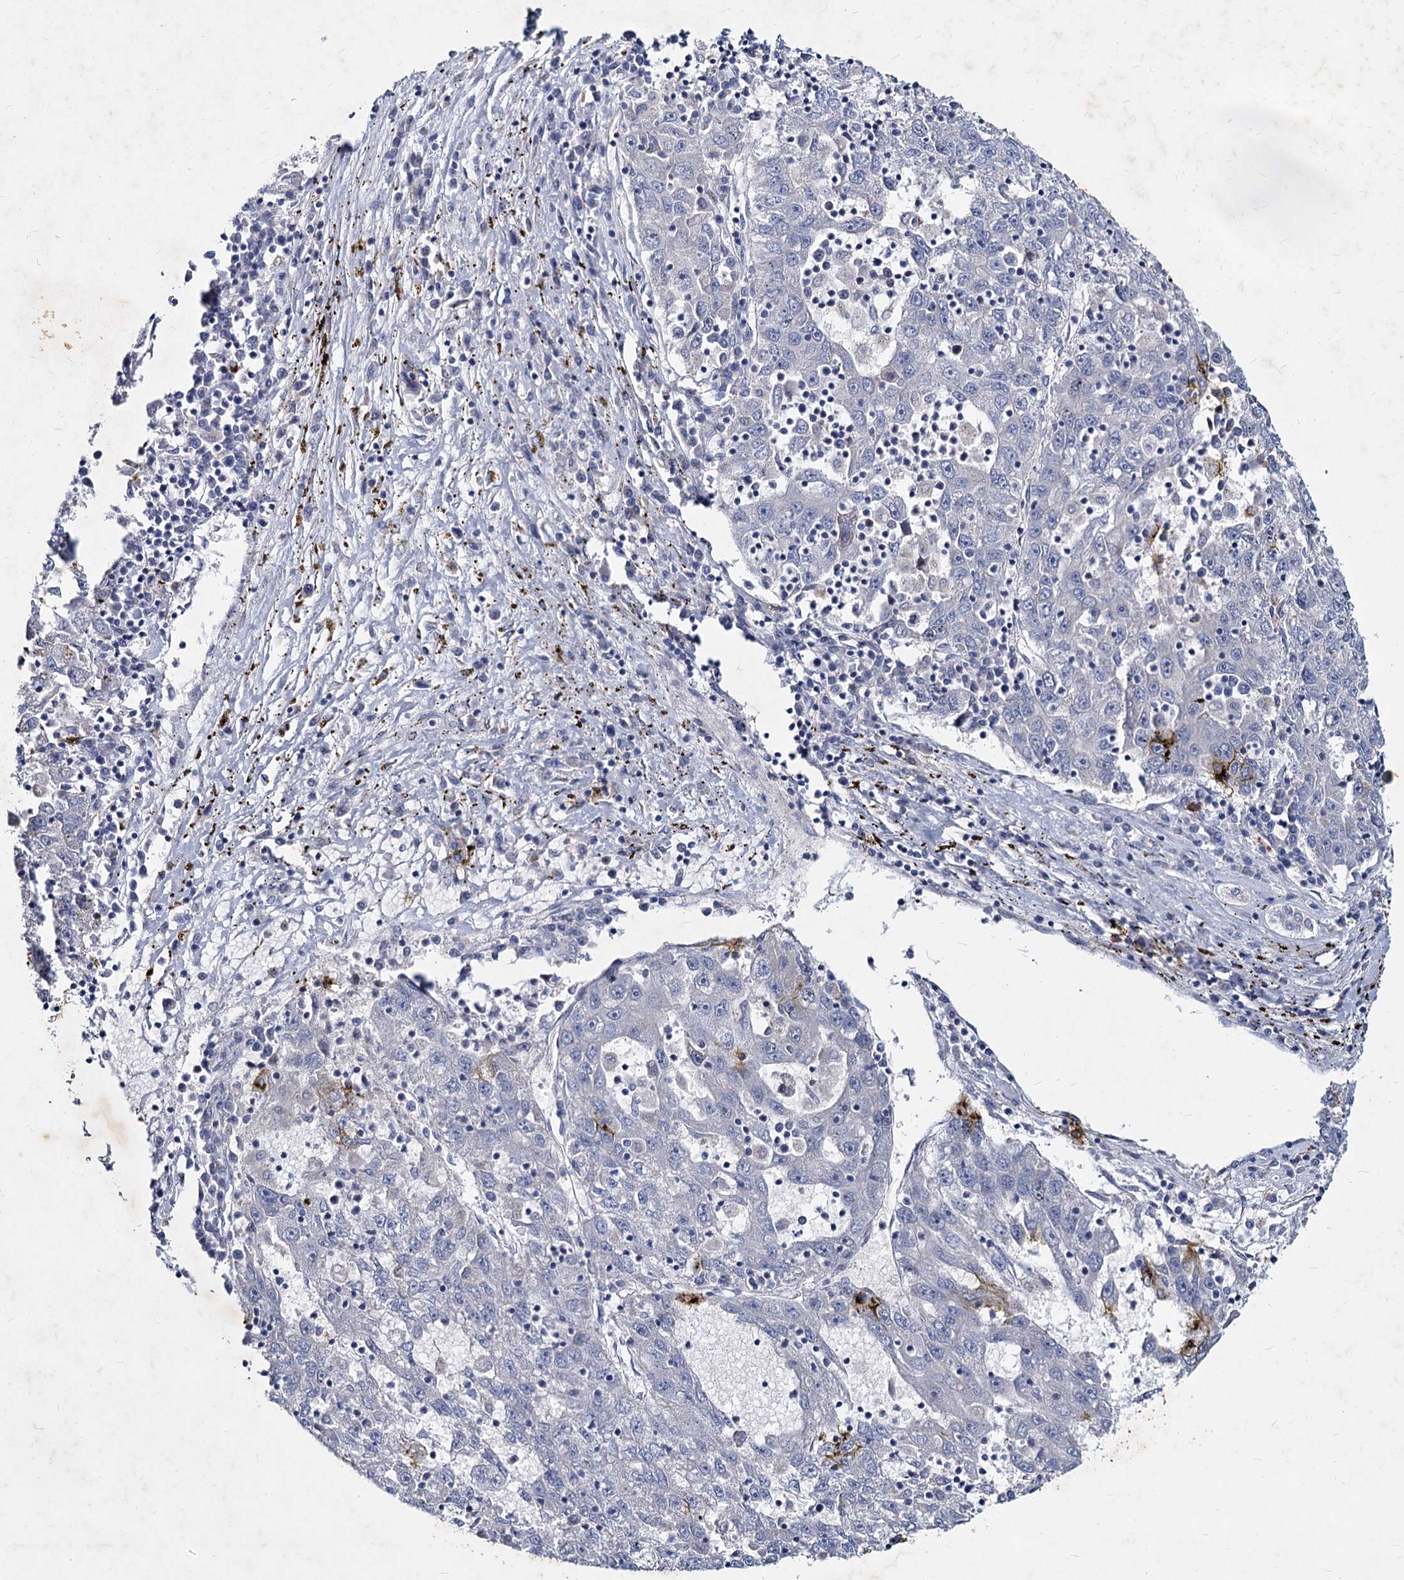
{"staining": {"intensity": "negative", "quantity": "none", "location": "none"}, "tissue": "liver cancer", "cell_type": "Tumor cells", "image_type": "cancer", "snomed": [{"axis": "morphology", "description": "Carcinoma, Hepatocellular, NOS"}, {"axis": "topography", "description": "Liver"}], "caption": "A photomicrograph of liver hepatocellular carcinoma stained for a protein exhibits no brown staining in tumor cells.", "gene": "AGBL4", "patient": {"sex": "male", "age": 49}}